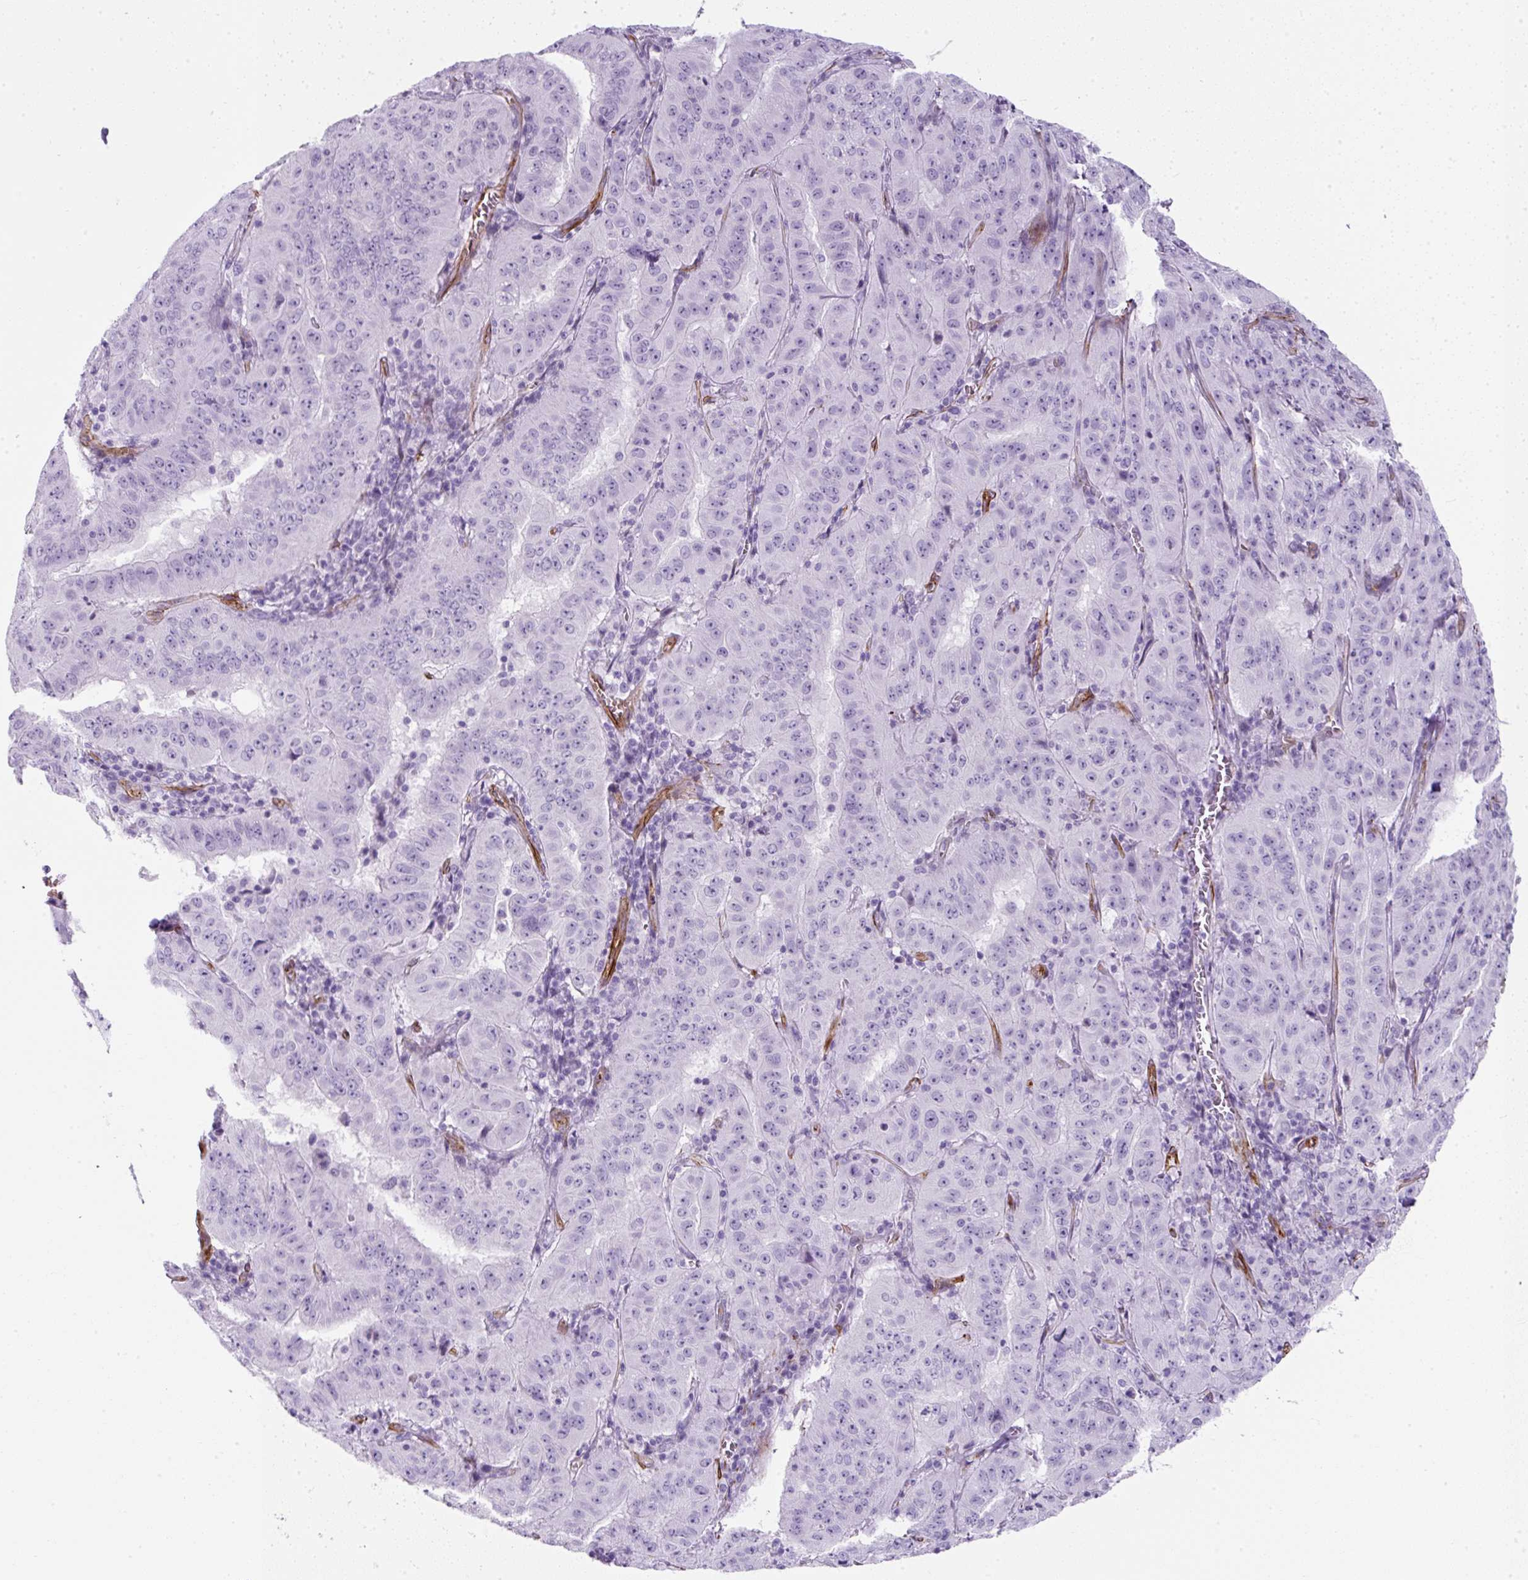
{"staining": {"intensity": "negative", "quantity": "none", "location": "none"}, "tissue": "pancreatic cancer", "cell_type": "Tumor cells", "image_type": "cancer", "snomed": [{"axis": "morphology", "description": "Adenocarcinoma, NOS"}, {"axis": "topography", "description": "Pancreas"}], "caption": "IHC of pancreatic cancer displays no expression in tumor cells.", "gene": "CAVIN3", "patient": {"sex": "male", "age": 63}}